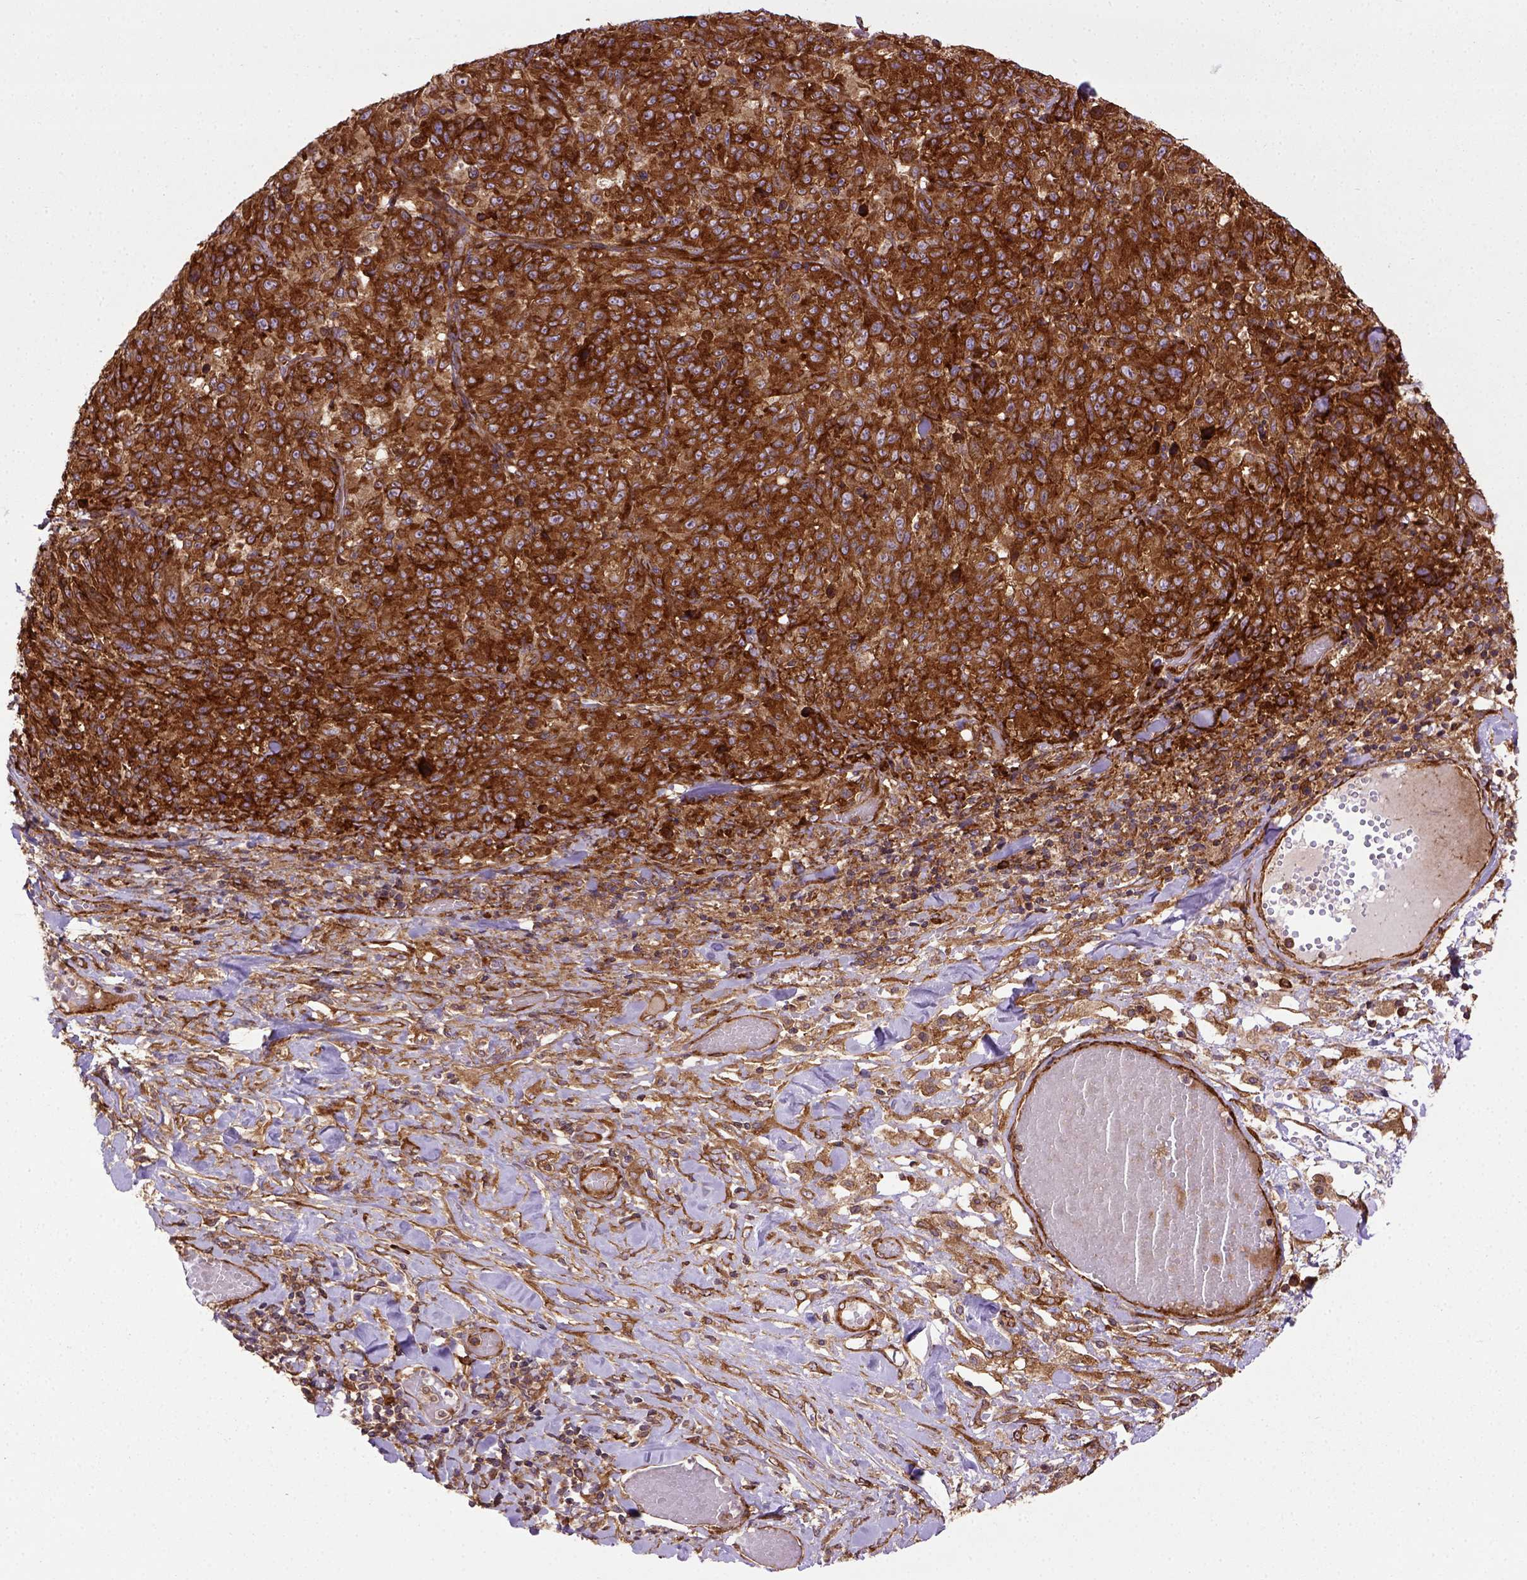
{"staining": {"intensity": "strong", "quantity": ">75%", "location": "cytoplasmic/membranous"}, "tissue": "melanoma", "cell_type": "Tumor cells", "image_type": "cancer", "snomed": [{"axis": "morphology", "description": "Malignant melanoma, NOS"}, {"axis": "topography", "description": "Skin"}], "caption": "Immunohistochemical staining of human melanoma displays high levels of strong cytoplasmic/membranous expression in approximately >75% of tumor cells. The staining was performed using DAB, with brown indicating positive protein expression. Nuclei are stained blue with hematoxylin.", "gene": "CAPRIN1", "patient": {"sex": "female", "age": 91}}